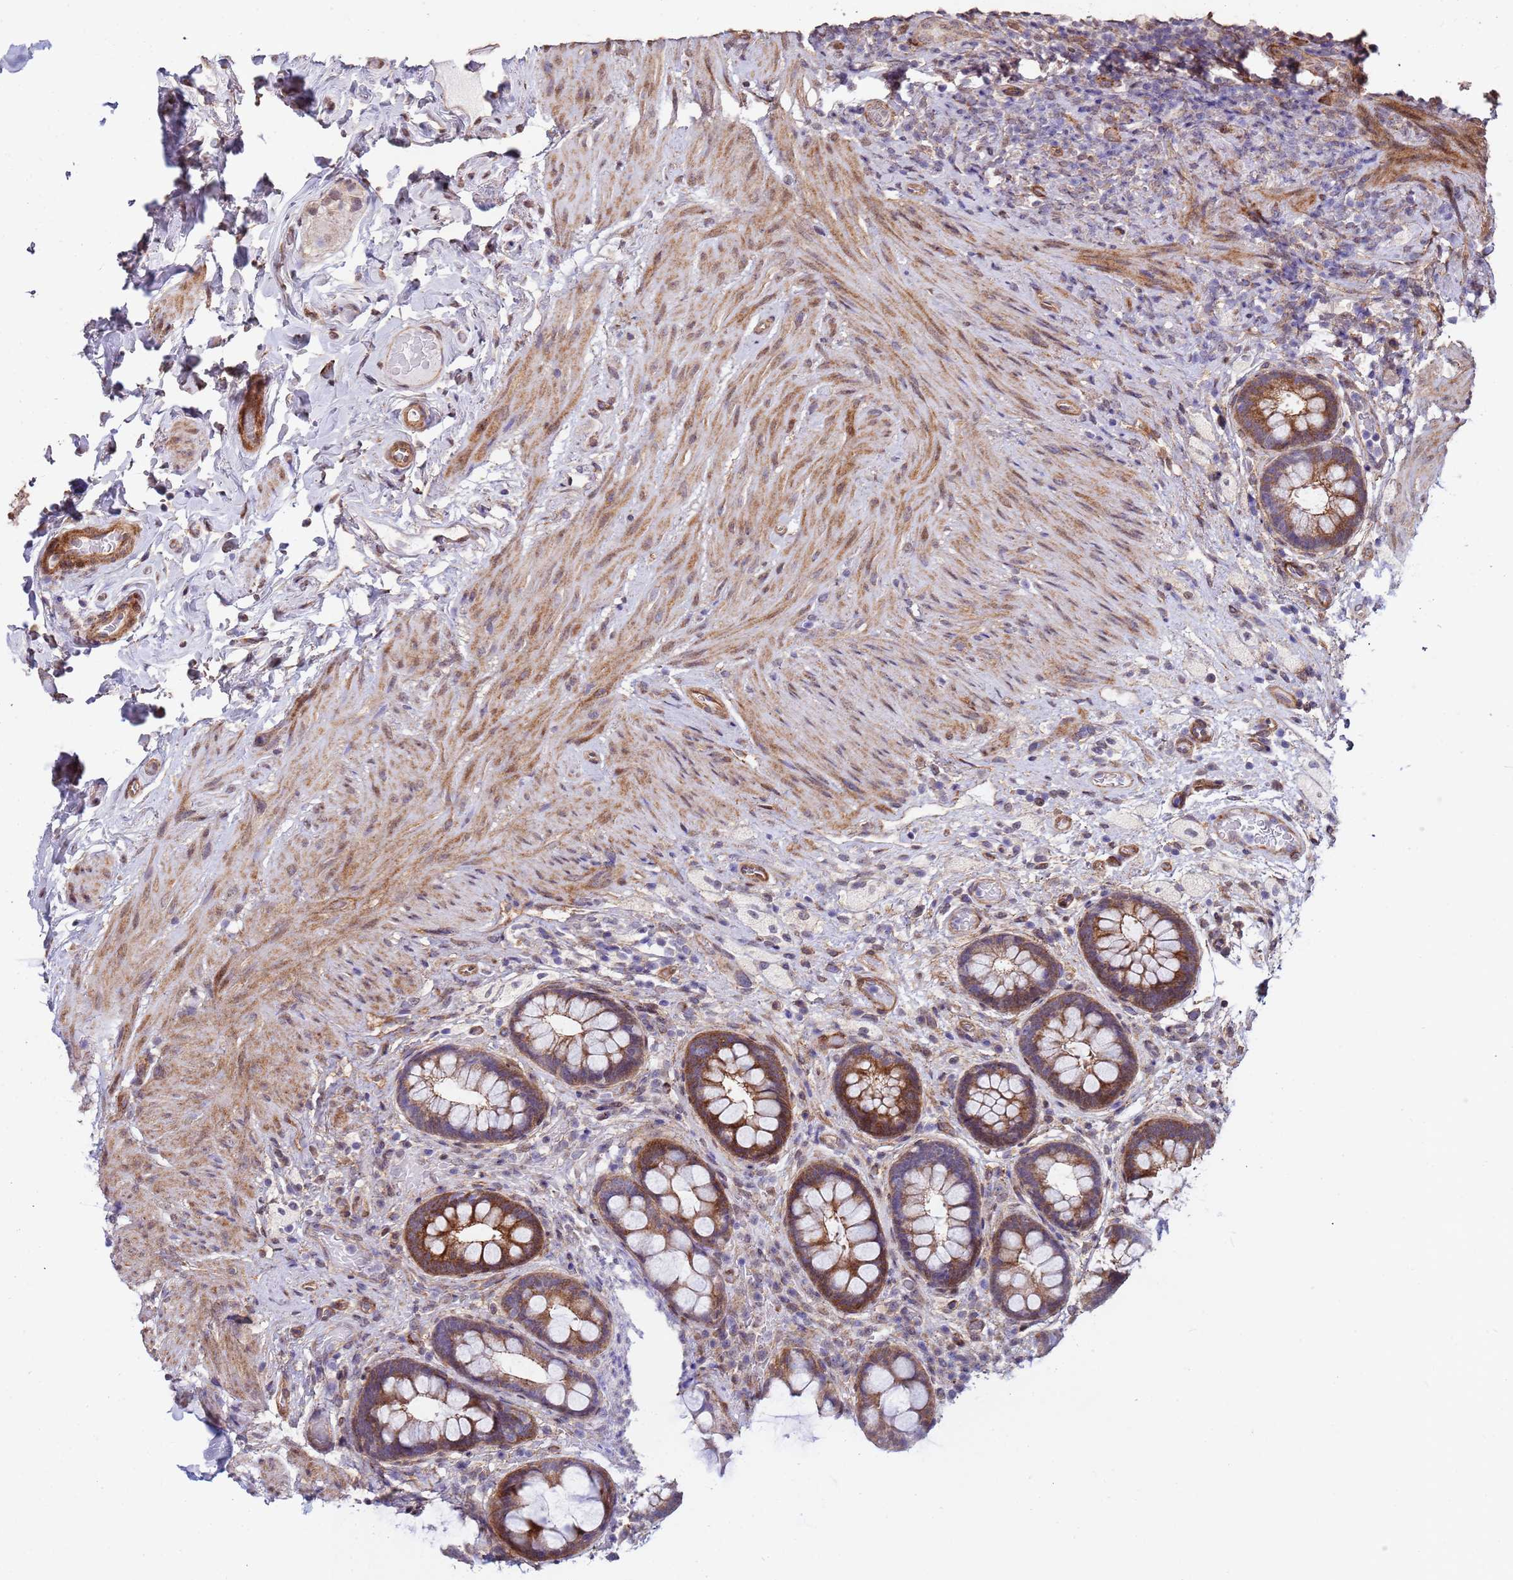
{"staining": {"intensity": "moderate", "quantity": "25%-75%", "location": "cytoplasmic/membranous,nuclear"}, "tissue": "rectum", "cell_type": "Glandular cells", "image_type": "normal", "snomed": [{"axis": "morphology", "description": "Normal tissue, NOS"}, {"axis": "topography", "description": "Rectum"}, {"axis": "topography", "description": "Peripheral nerve tissue"}], "caption": "Moderate cytoplasmic/membranous,nuclear positivity for a protein is present in about 25%-75% of glandular cells of unremarkable rectum using IHC.", "gene": "TRIP6", "patient": {"sex": "female", "age": 69}}